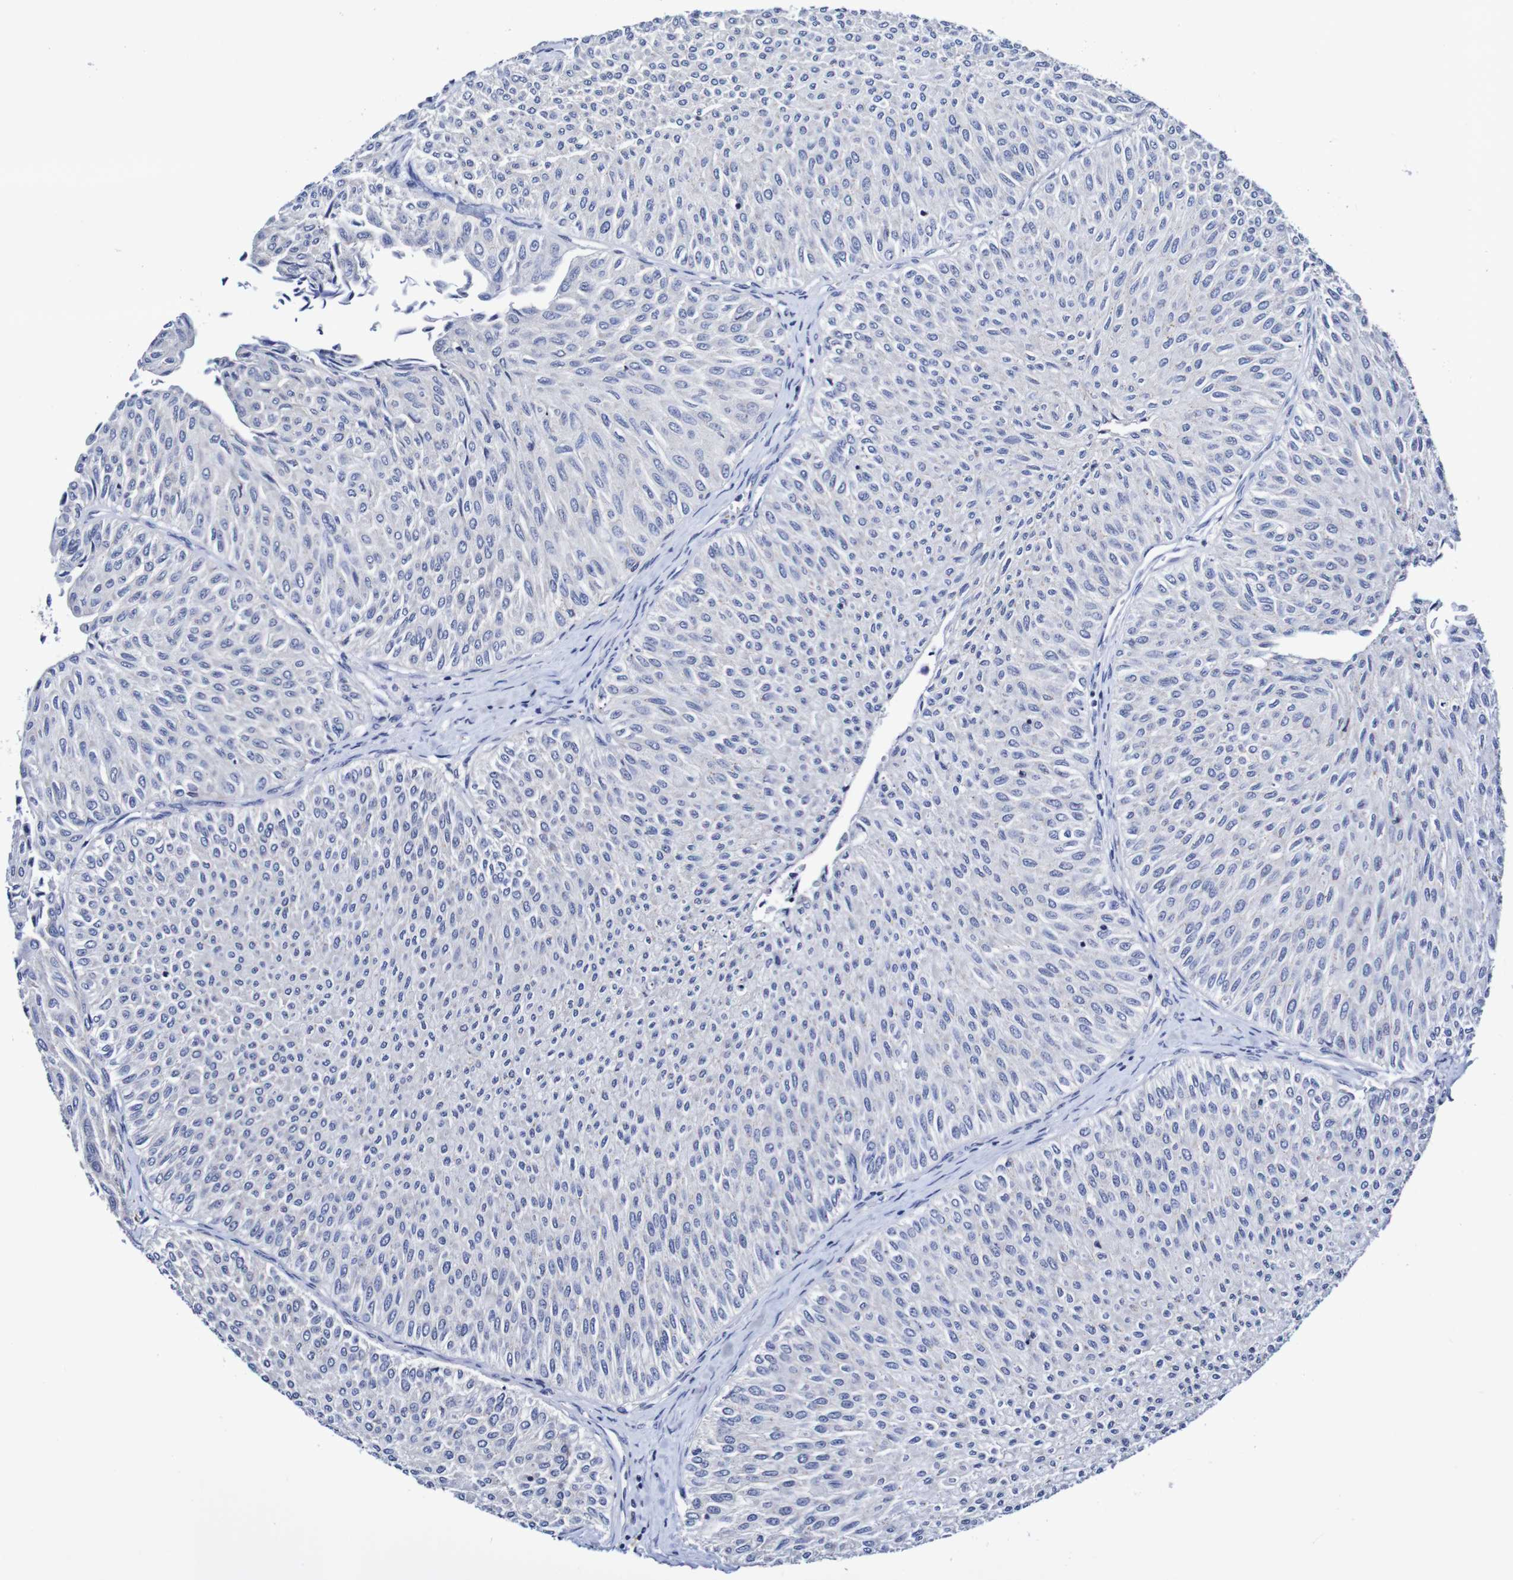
{"staining": {"intensity": "negative", "quantity": "none", "location": "none"}, "tissue": "urothelial cancer", "cell_type": "Tumor cells", "image_type": "cancer", "snomed": [{"axis": "morphology", "description": "Urothelial carcinoma, Low grade"}, {"axis": "topography", "description": "Urinary bladder"}], "caption": "Urothelial cancer was stained to show a protein in brown. There is no significant staining in tumor cells. (Brightfield microscopy of DAB IHC at high magnification).", "gene": "SEZ6", "patient": {"sex": "male", "age": 78}}